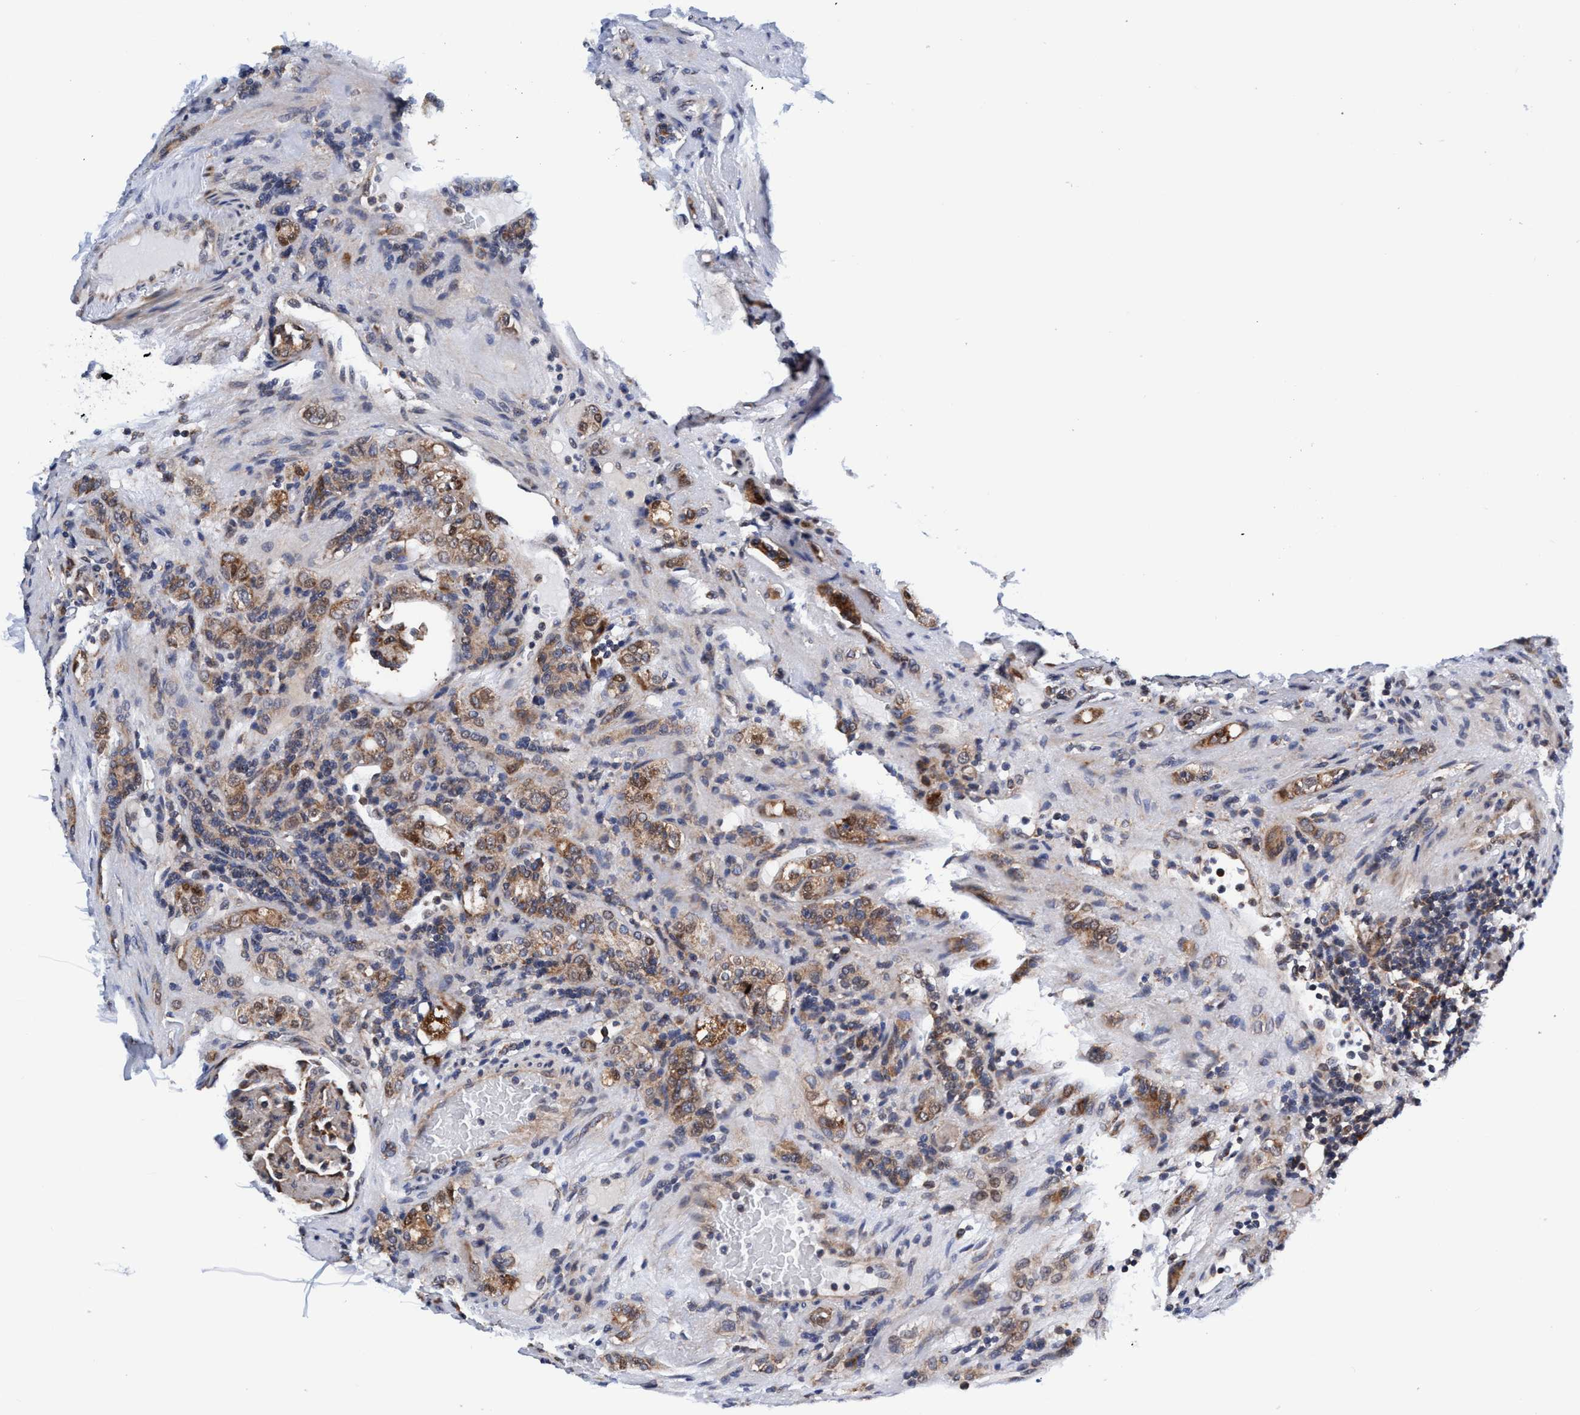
{"staining": {"intensity": "weak", "quantity": ">75%", "location": "cytoplasmic/membranous"}, "tissue": "renal cancer", "cell_type": "Tumor cells", "image_type": "cancer", "snomed": [{"axis": "morphology", "description": "Normal tissue, NOS"}, {"axis": "morphology", "description": "Adenocarcinoma, NOS"}, {"axis": "topography", "description": "Kidney"}], "caption": "Immunohistochemical staining of human renal cancer (adenocarcinoma) shows low levels of weak cytoplasmic/membranous expression in about >75% of tumor cells.", "gene": "AGAP2", "patient": {"sex": "female", "age": 72}}